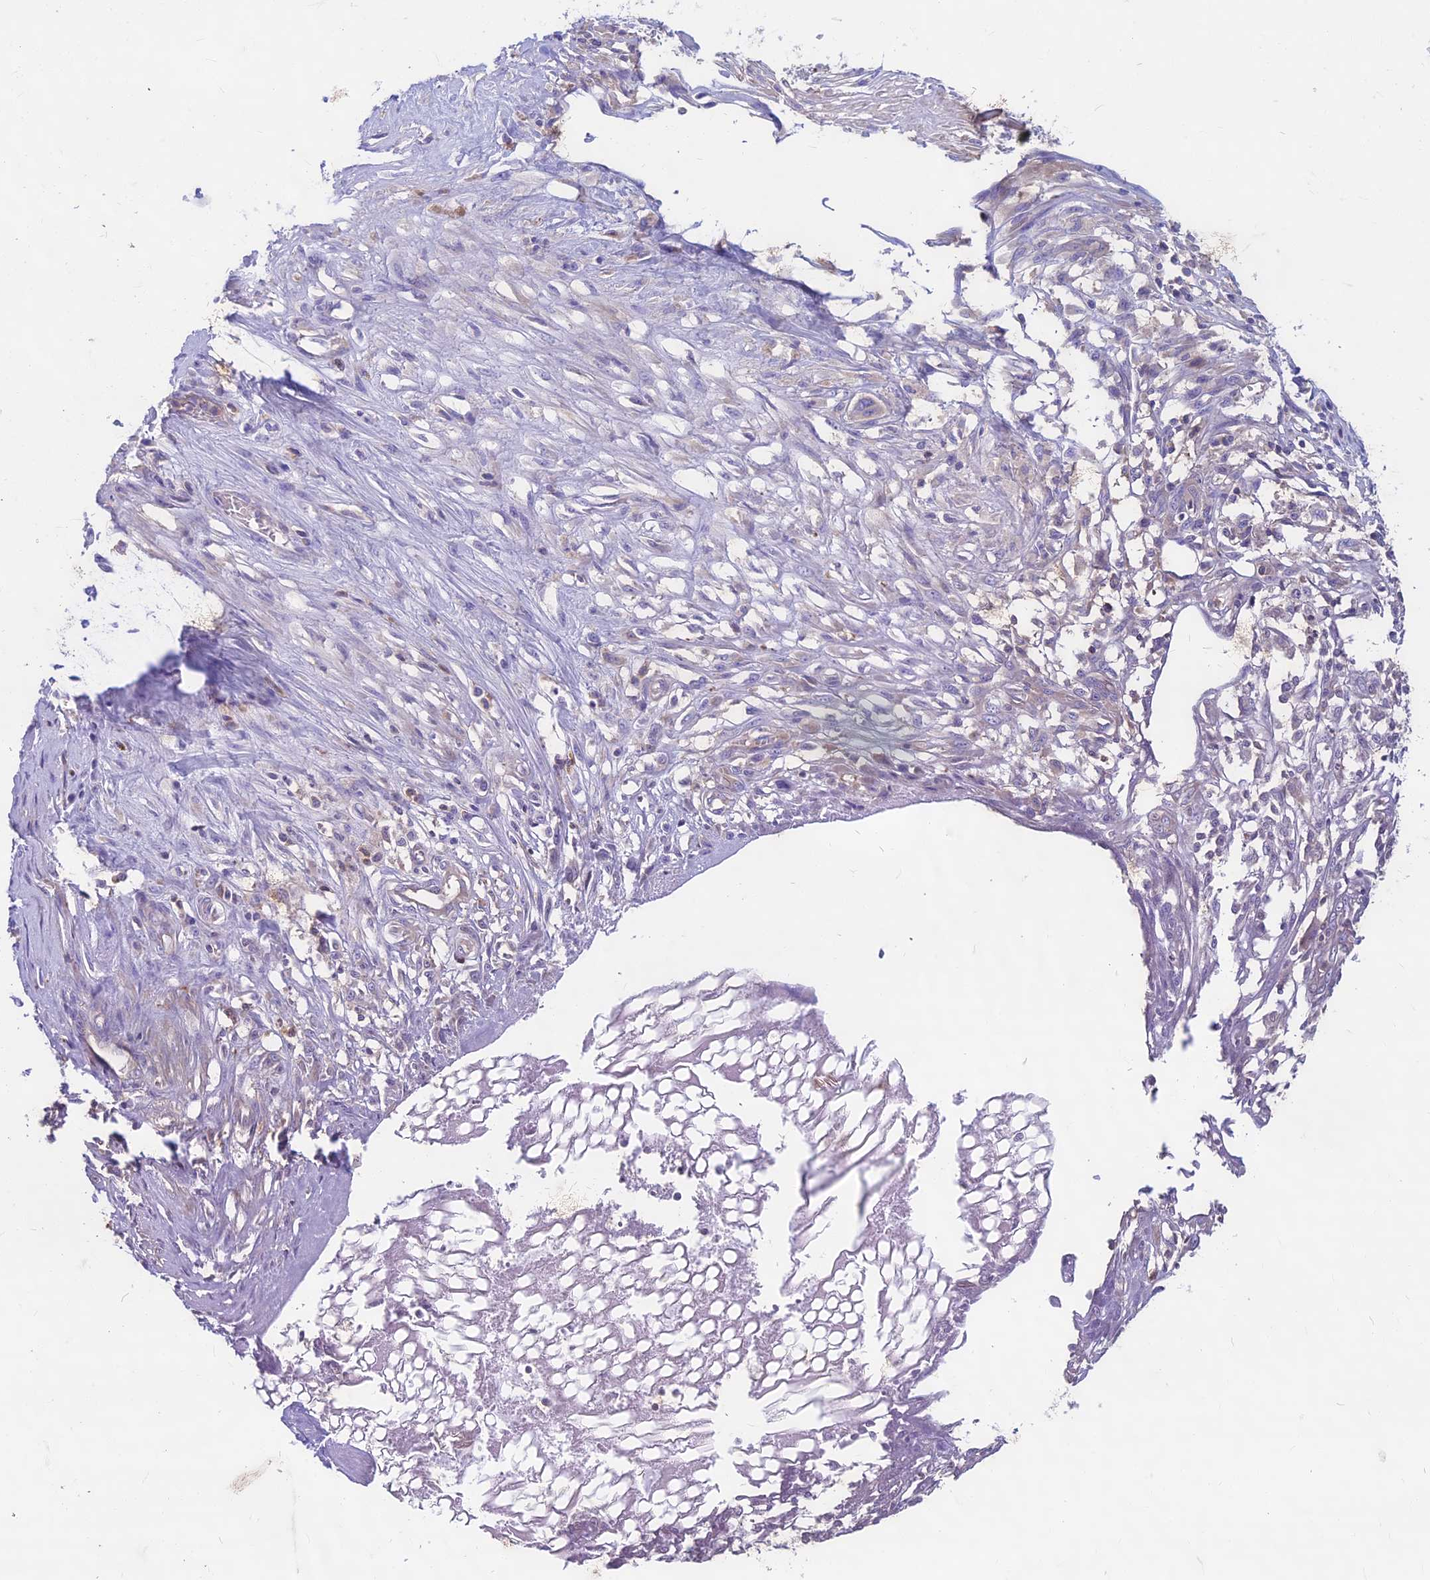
{"staining": {"intensity": "weak", "quantity": "<25%", "location": "cytoplasmic/membranous"}, "tissue": "stomach cancer", "cell_type": "Tumor cells", "image_type": "cancer", "snomed": [{"axis": "morphology", "description": "Adenocarcinoma, NOS"}, {"axis": "morphology", "description": "Adenocarcinoma, High grade"}, {"axis": "topography", "description": "Stomach, upper"}, {"axis": "topography", "description": "Stomach, lower"}], "caption": "Stomach cancer was stained to show a protein in brown. There is no significant expression in tumor cells.", "gene": "CDAN1", "patient": {"sex": "female", "age": 65}}